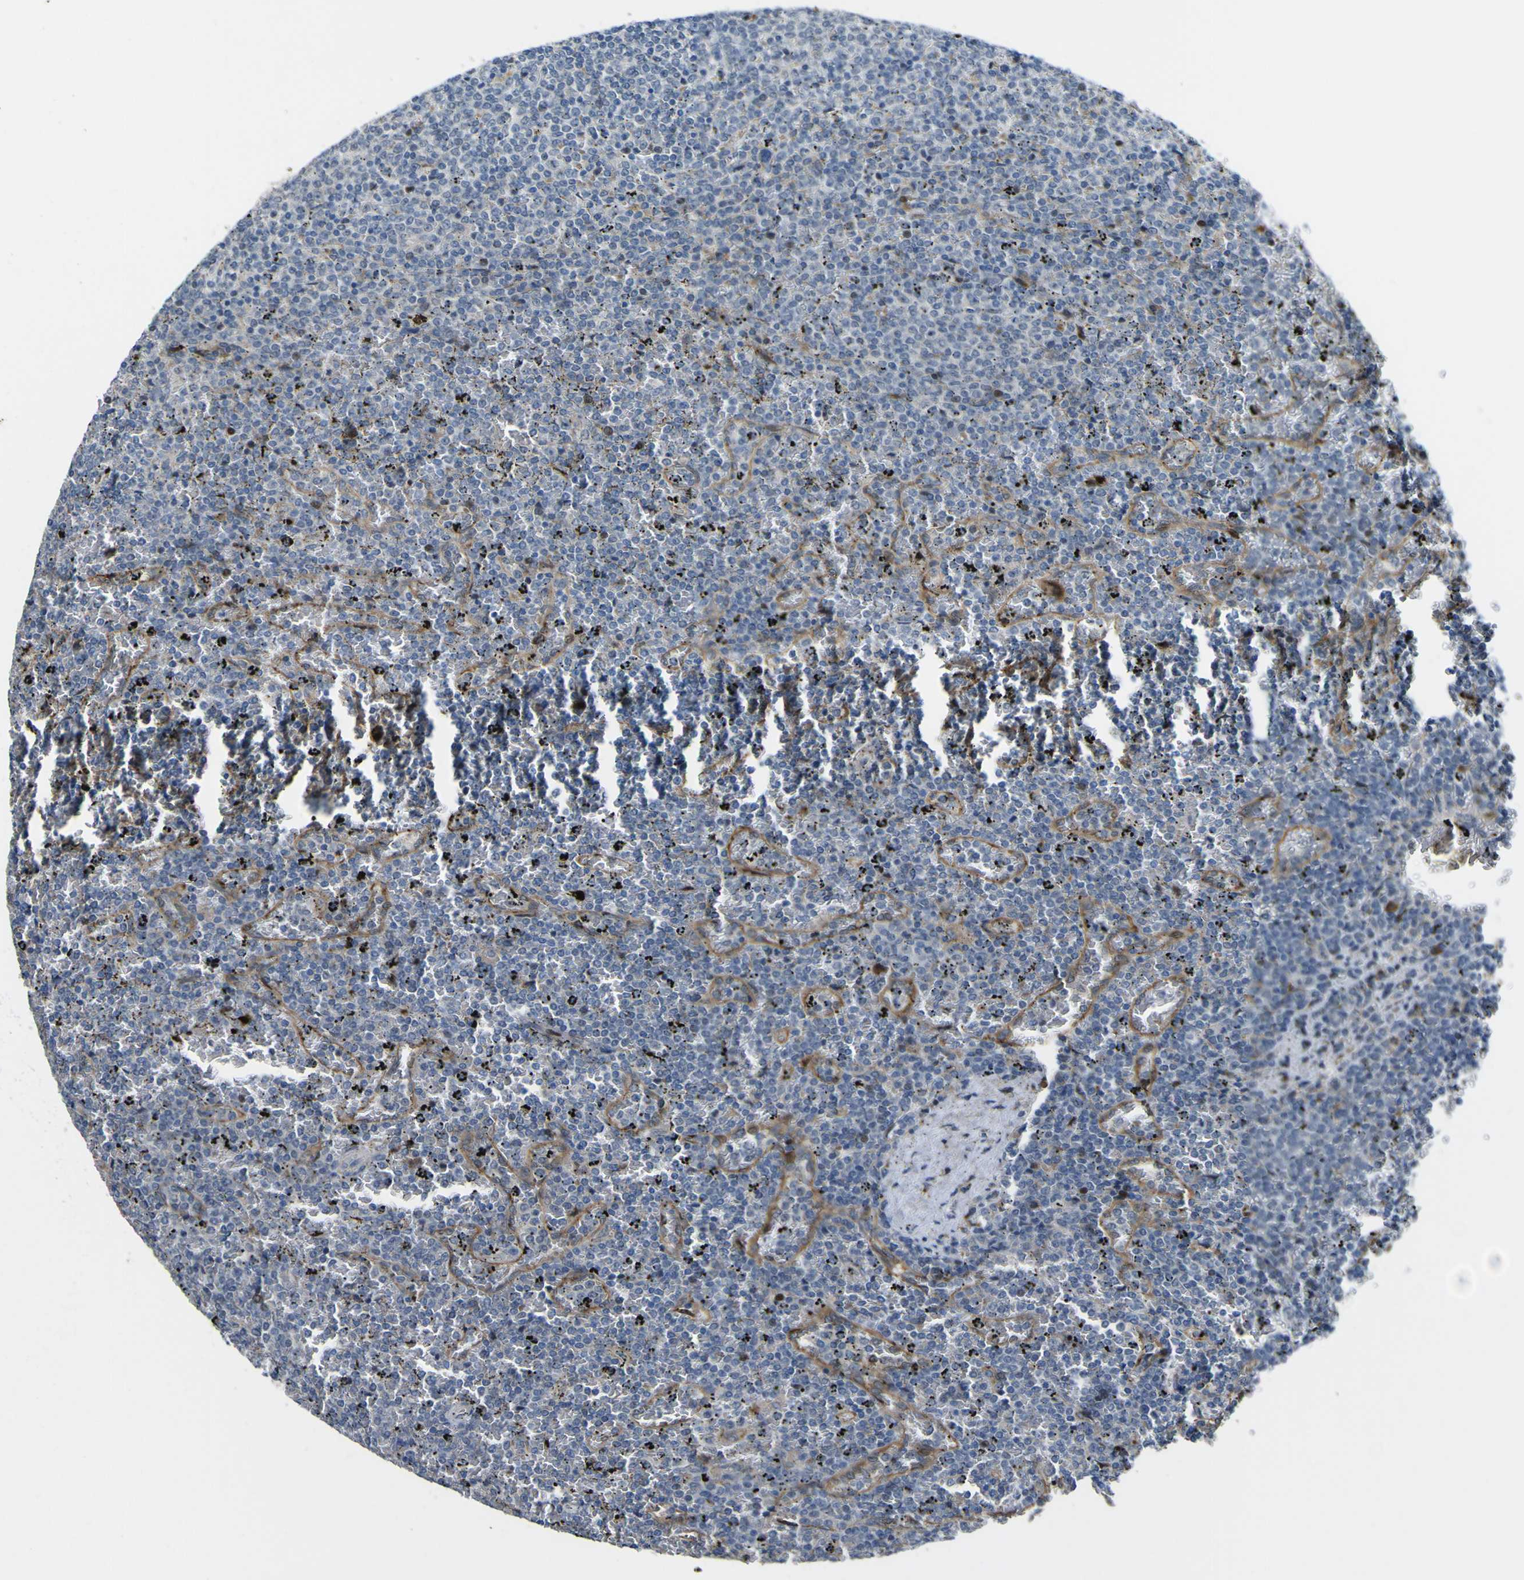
{"staining": {"intensity": "negative", "quantity": "none", "location": "none"}, "tissue": "lymphoma", "cell_type": "Tumor cells", "image_type": "cancer", "snomed": [{"axis": "morphology", "description": "Malignant lymphoma, non-Hodgkin's type, Low grade"}, {"axis": "topography", "description": "Spleen"}], "caption": "Tumor cells are negative for protein expression in human low-grade malignant lymphoma, non-Hodgkin's type.", "gene": "LBHD1", "patient": {"sex": "female", "age": 77}}